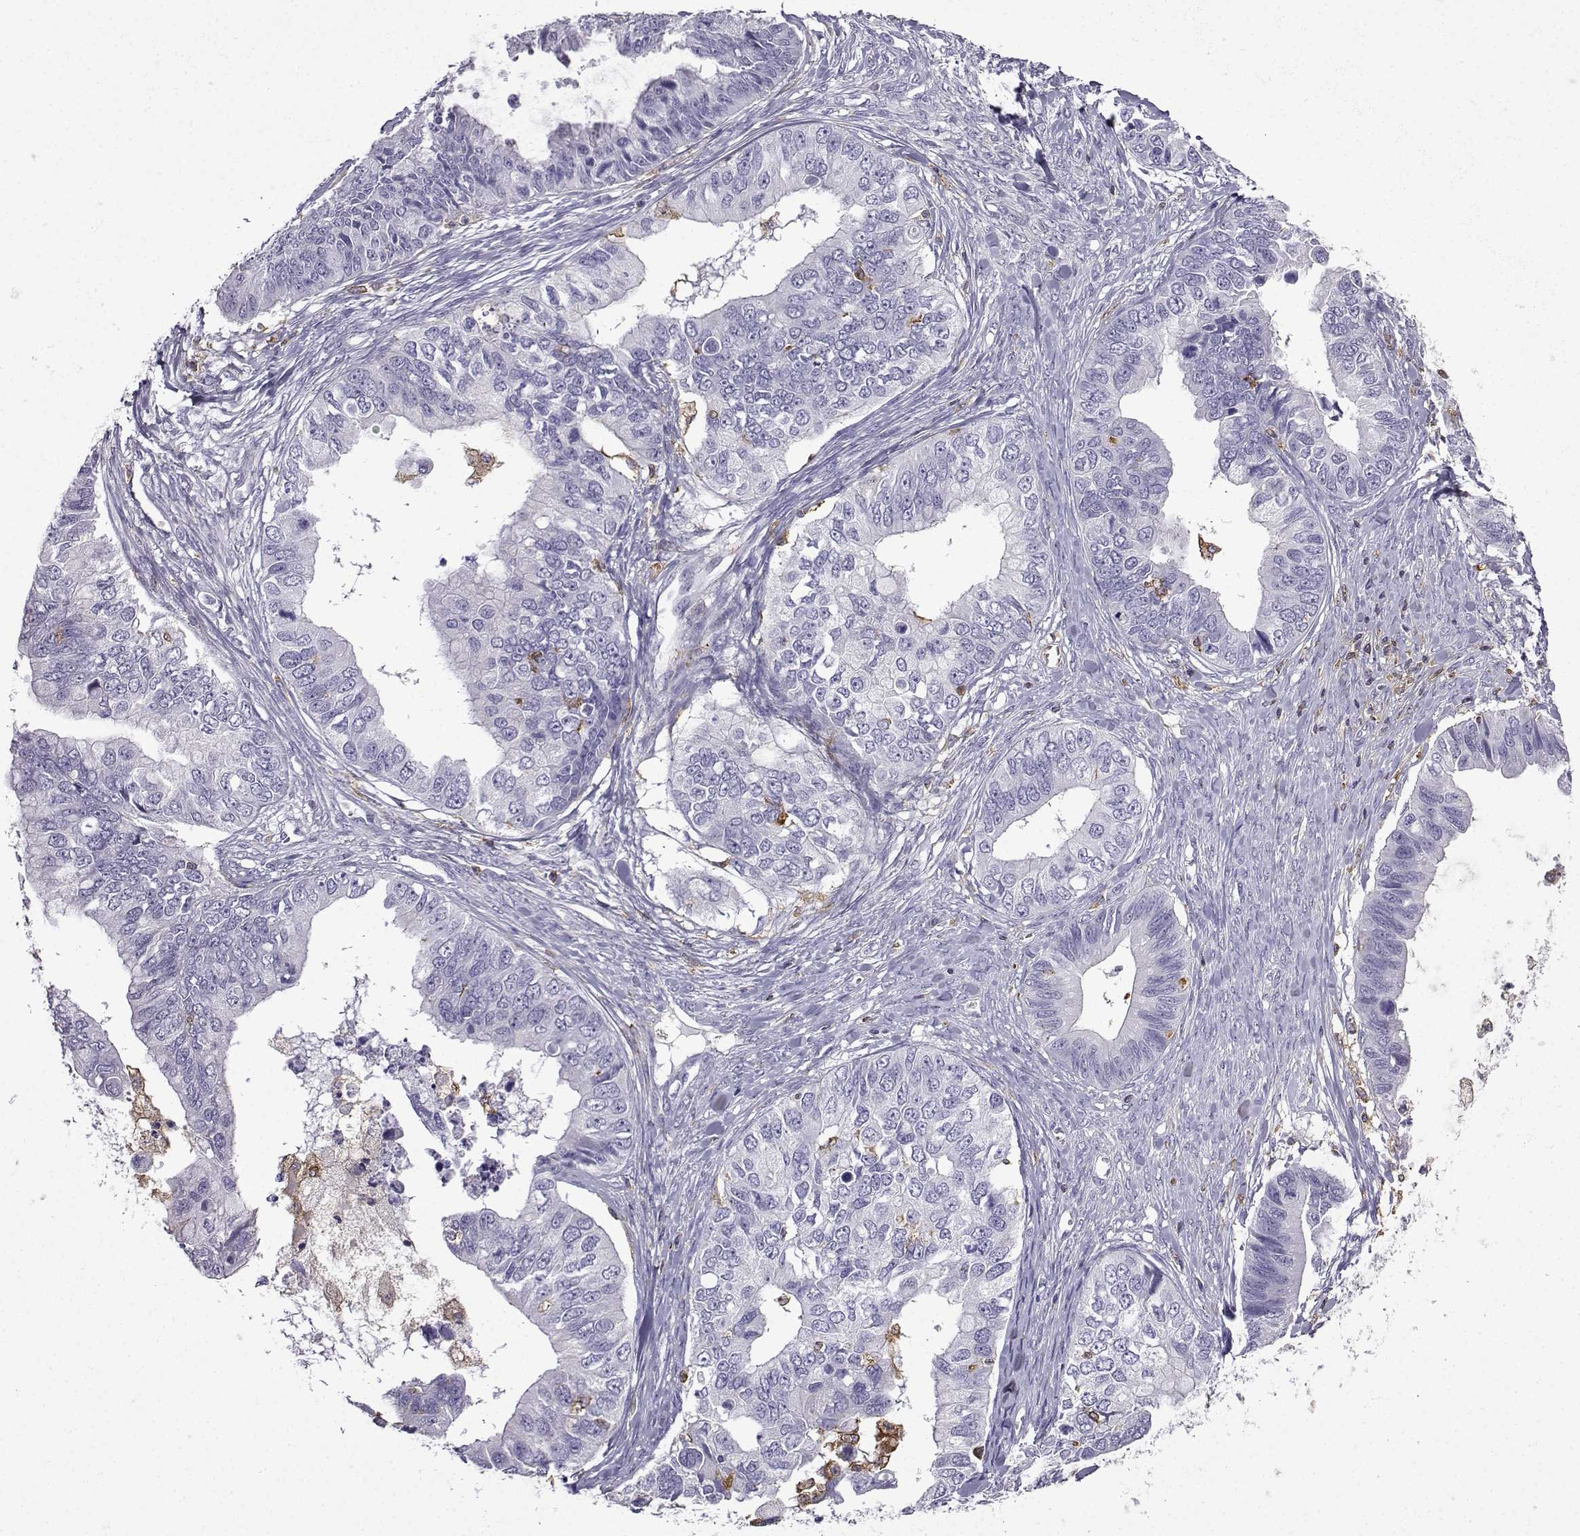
{"staining": {"intensity": "negative", "quantity": "none", "location": "none"}, "tissue": "ovarian cancer", "cell_type": "Tumor cells", "image_type": "cancer", "snomed": [{"axis": "morphology", "description": "Cystadenocarcinoma, mucinous, NOS"}, {"axis": "topography", "description": "Ovary"}], "caption": "This is an IHC photomicrograph of human ovarian mucinous cystadenocarcinoma. There is no staining in tumor cells.", "gene": "DOCK10", "patient": {"sex": "female", "age": 76}}